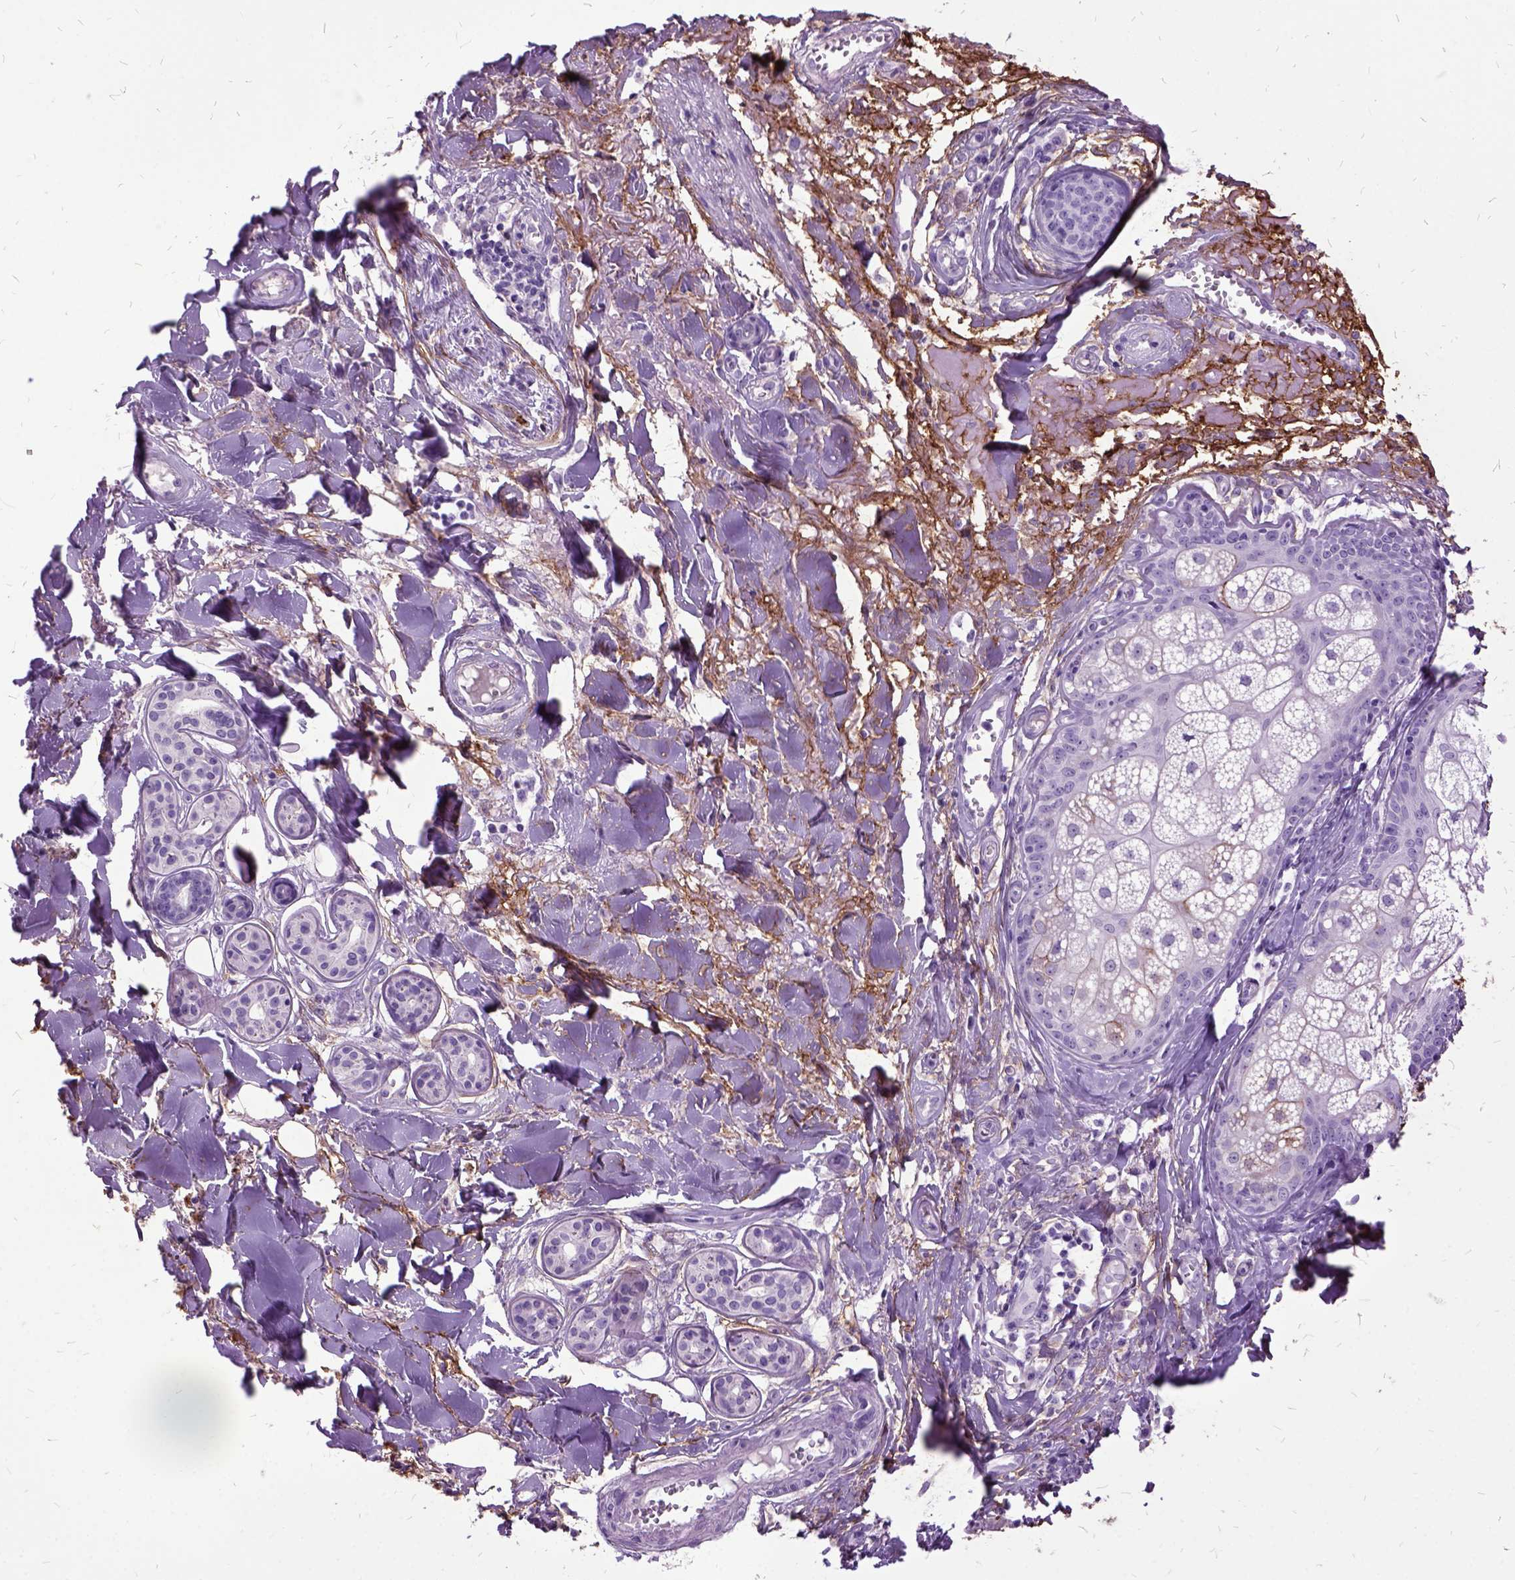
{"staining": {"intensity": "negative", "quantity": "none", "location": "none"}, "tissue": "skin cancer", "cell_type": "Tumor cells", "image_type": "cancer", "snomed": [{"axis": "morphology", "description": "Squamous cell carcinoma, NOS"}, {"axis": "topography", "description": "Skin"}], "caption": "This micrograph is of squamous cell carcinoma (skin) stained with immunohistochemistry (IHC) to label a protein in brown with the nuclei are counter-stained blue. There is no expression in tumor cells. (Immunohistochemistry, brightfield microscopy, high magnification).", "gene": "MME", "patient": {"sex": "male", "age": 75}}